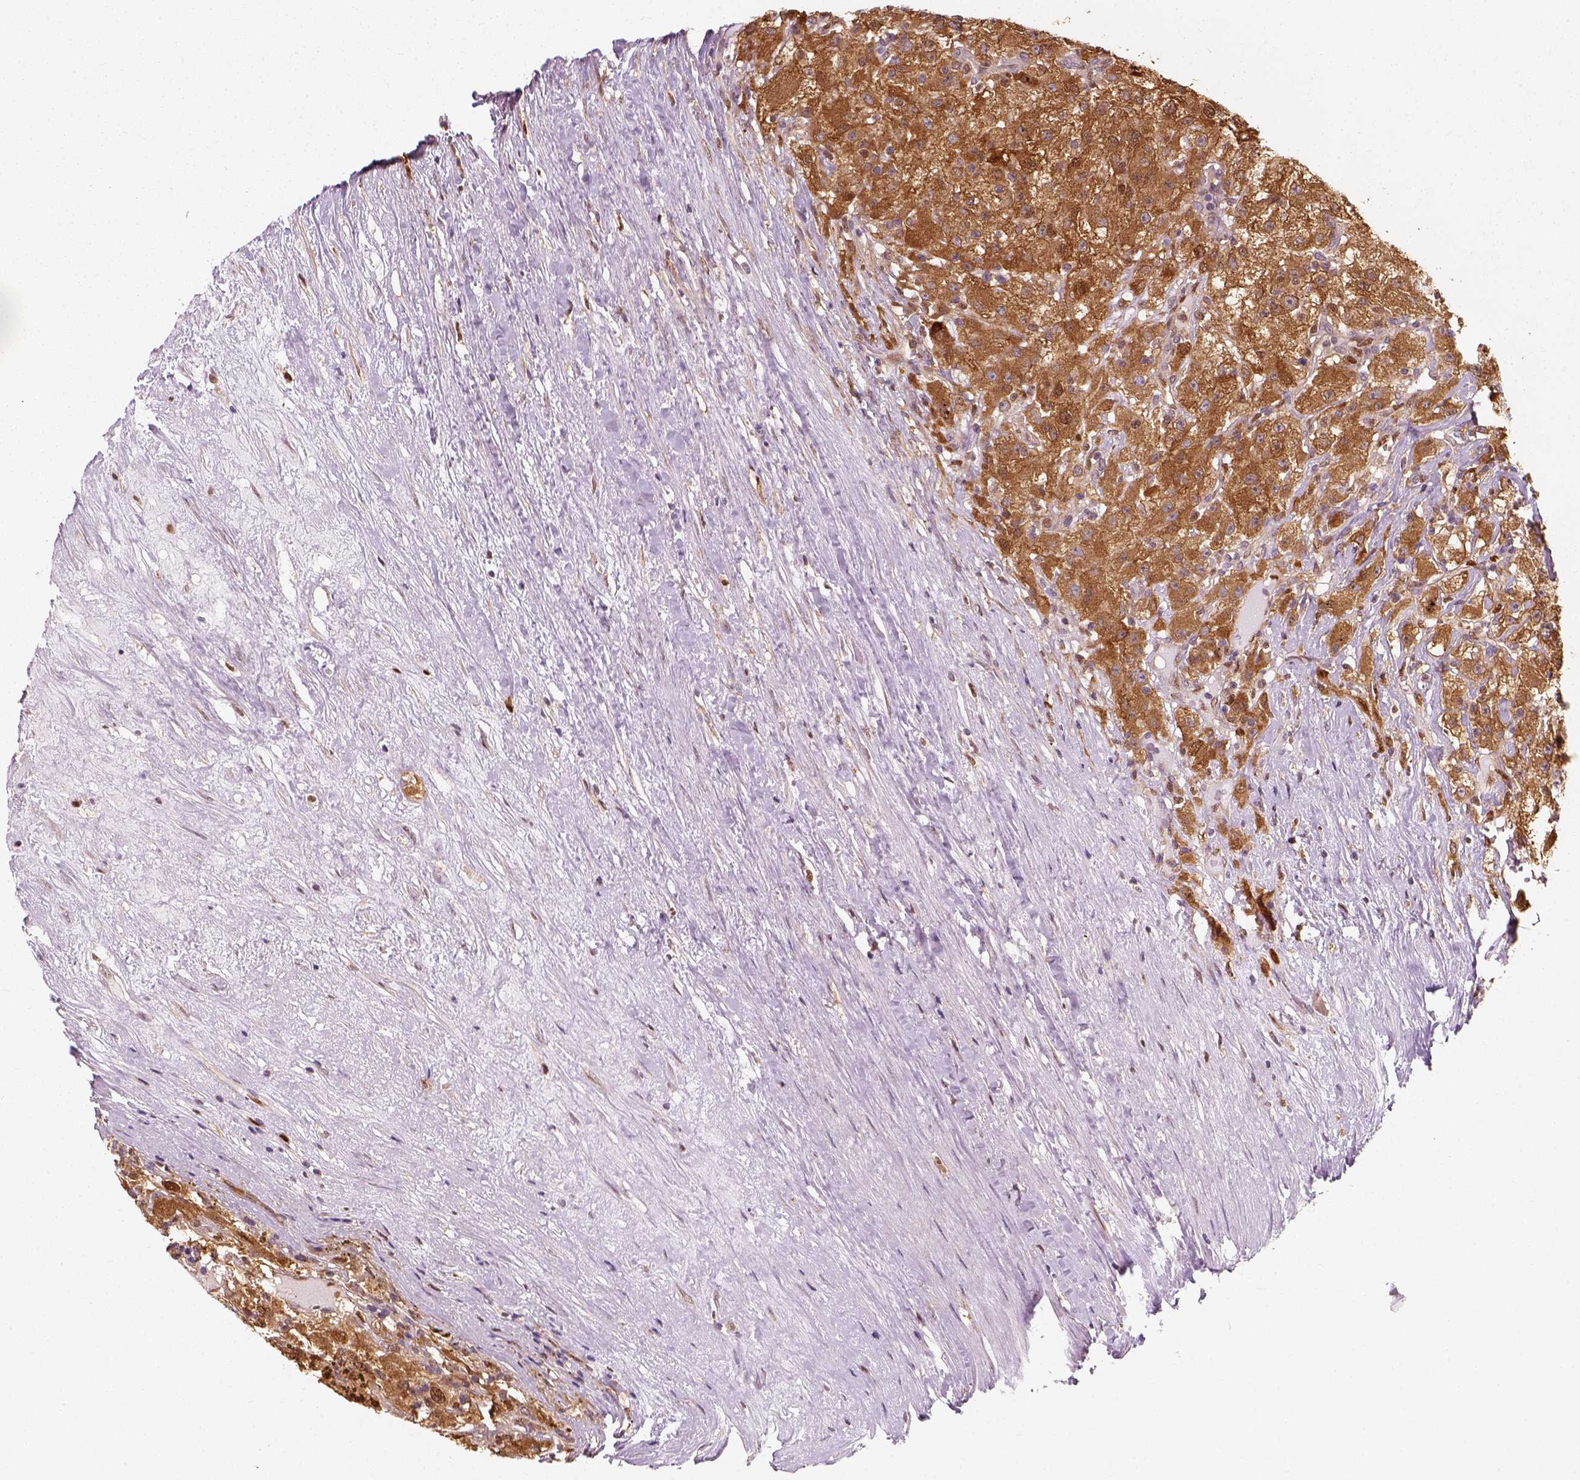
{"staining": {"intensity": "strong", "quantity": ">75%", "location": "cytoplasmic/membranous"}, "tissue": "renal cancer", "cell_type": "Tumor cells", "image_type": "cancer", "snomed": [{"axis": "morphology", "description": "Adenocarcinoma, NOS"}, {"axis": "topography", "description": "Kidney"}], "caption": "Immunohistochemistry (IHC) (DAB (3,3'-diaminobenzidine)) staining of human renal cancer demonstrates strong cytoplasmic/membranous protein positivity in about >75% of tumor cells.", "gene": "SQSTM1", "patient": {"sex": "female", "age": 67}}